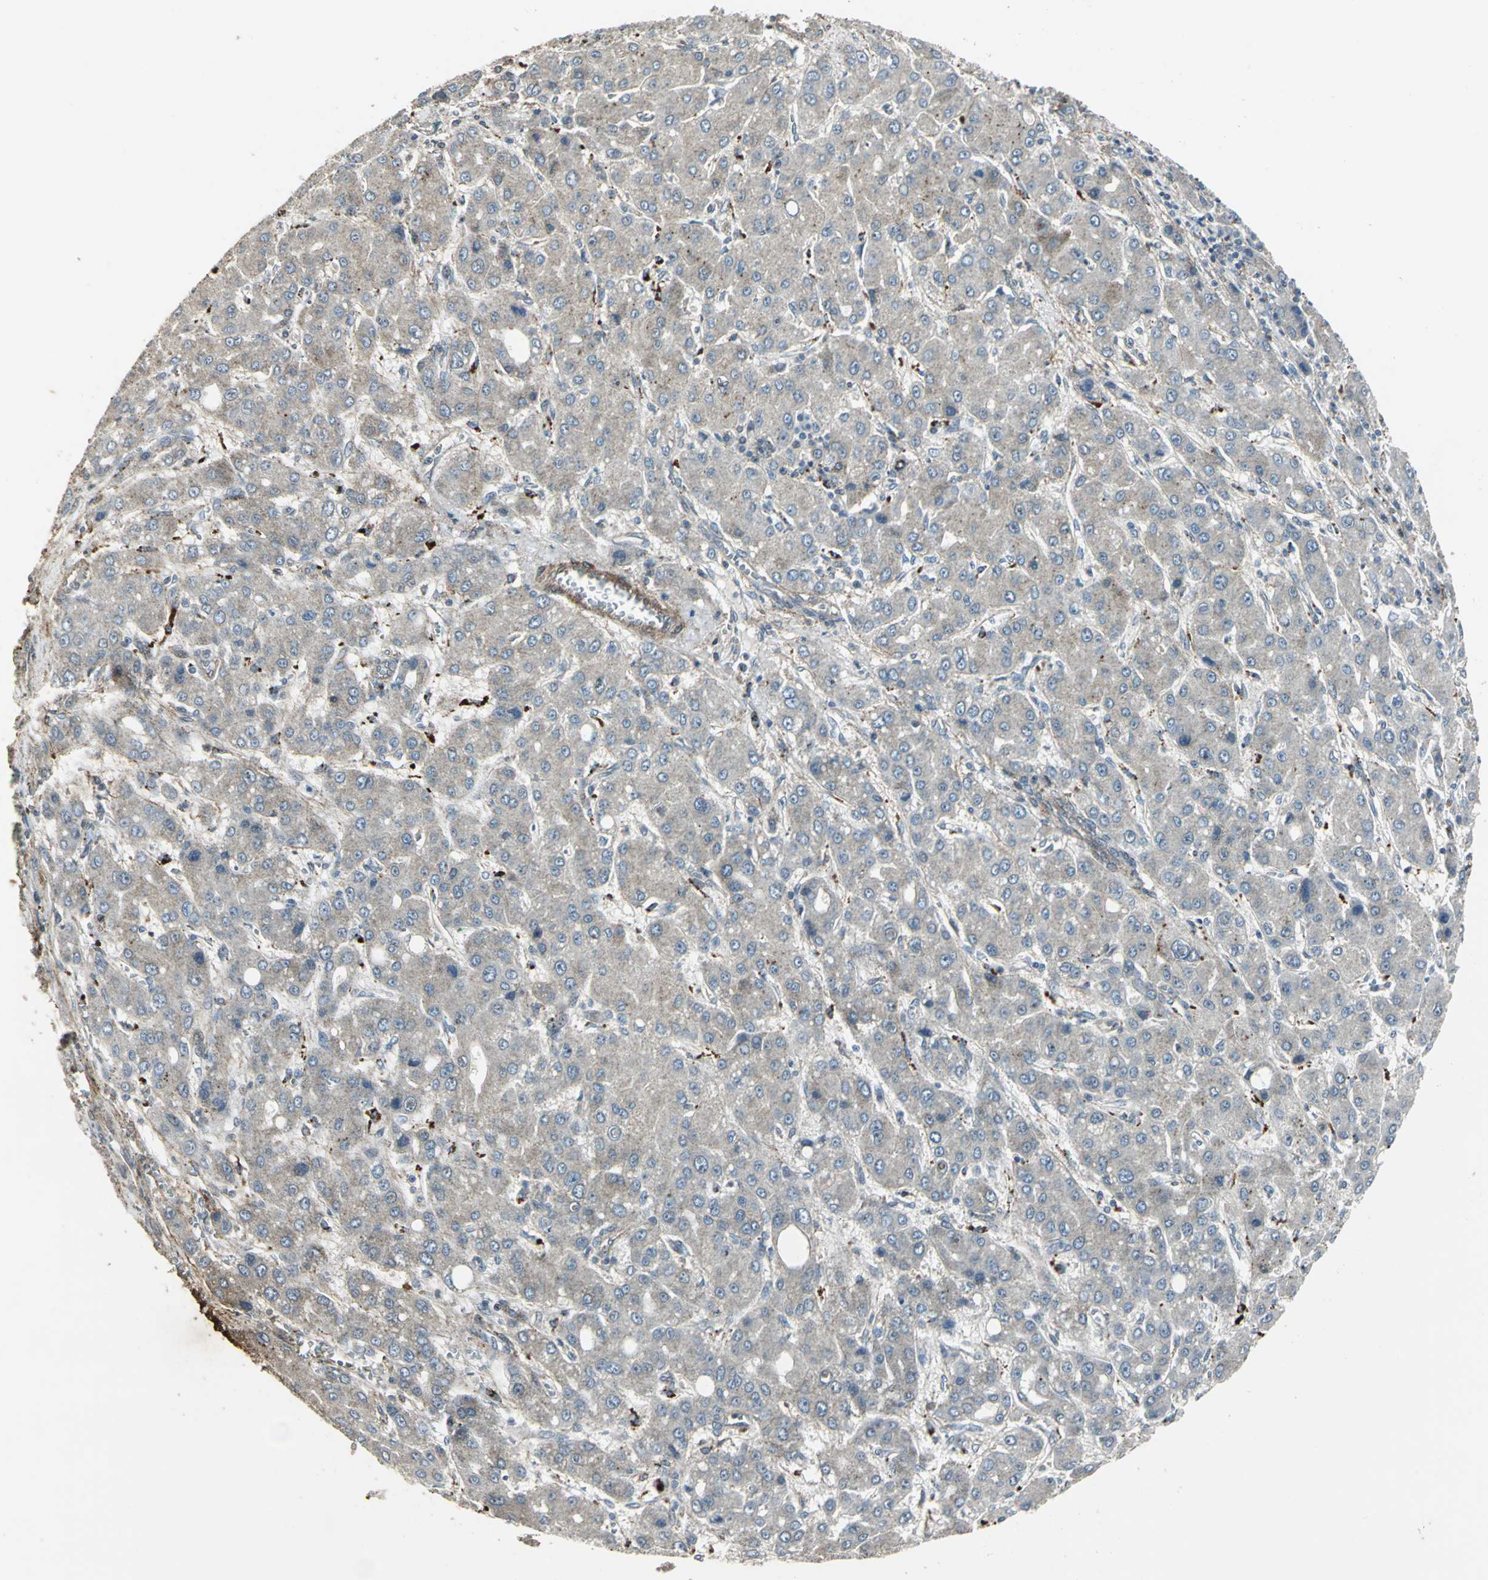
{"staining": {"intensity": "weak", "quantity": ">75%", "location": "cytoplasmic/membranous"}, "tissue": "liver cancer", "cell_type": "Tumor cells", "image_type": "cancer", "snomed": [{"axis": "morphology", "description": "Carcinoma, Hepatocellular, NOS"}, {"axis": "topography", "description": "Liver"}], "caption": "Tumor cells display low levels of weak cytoplasmic/membranous staining in approximately >75% of cells in human hepatocellular carcinoma (liver).", "gene": "DNAJB4", "patient": {"sex": "male", "age": 55}}